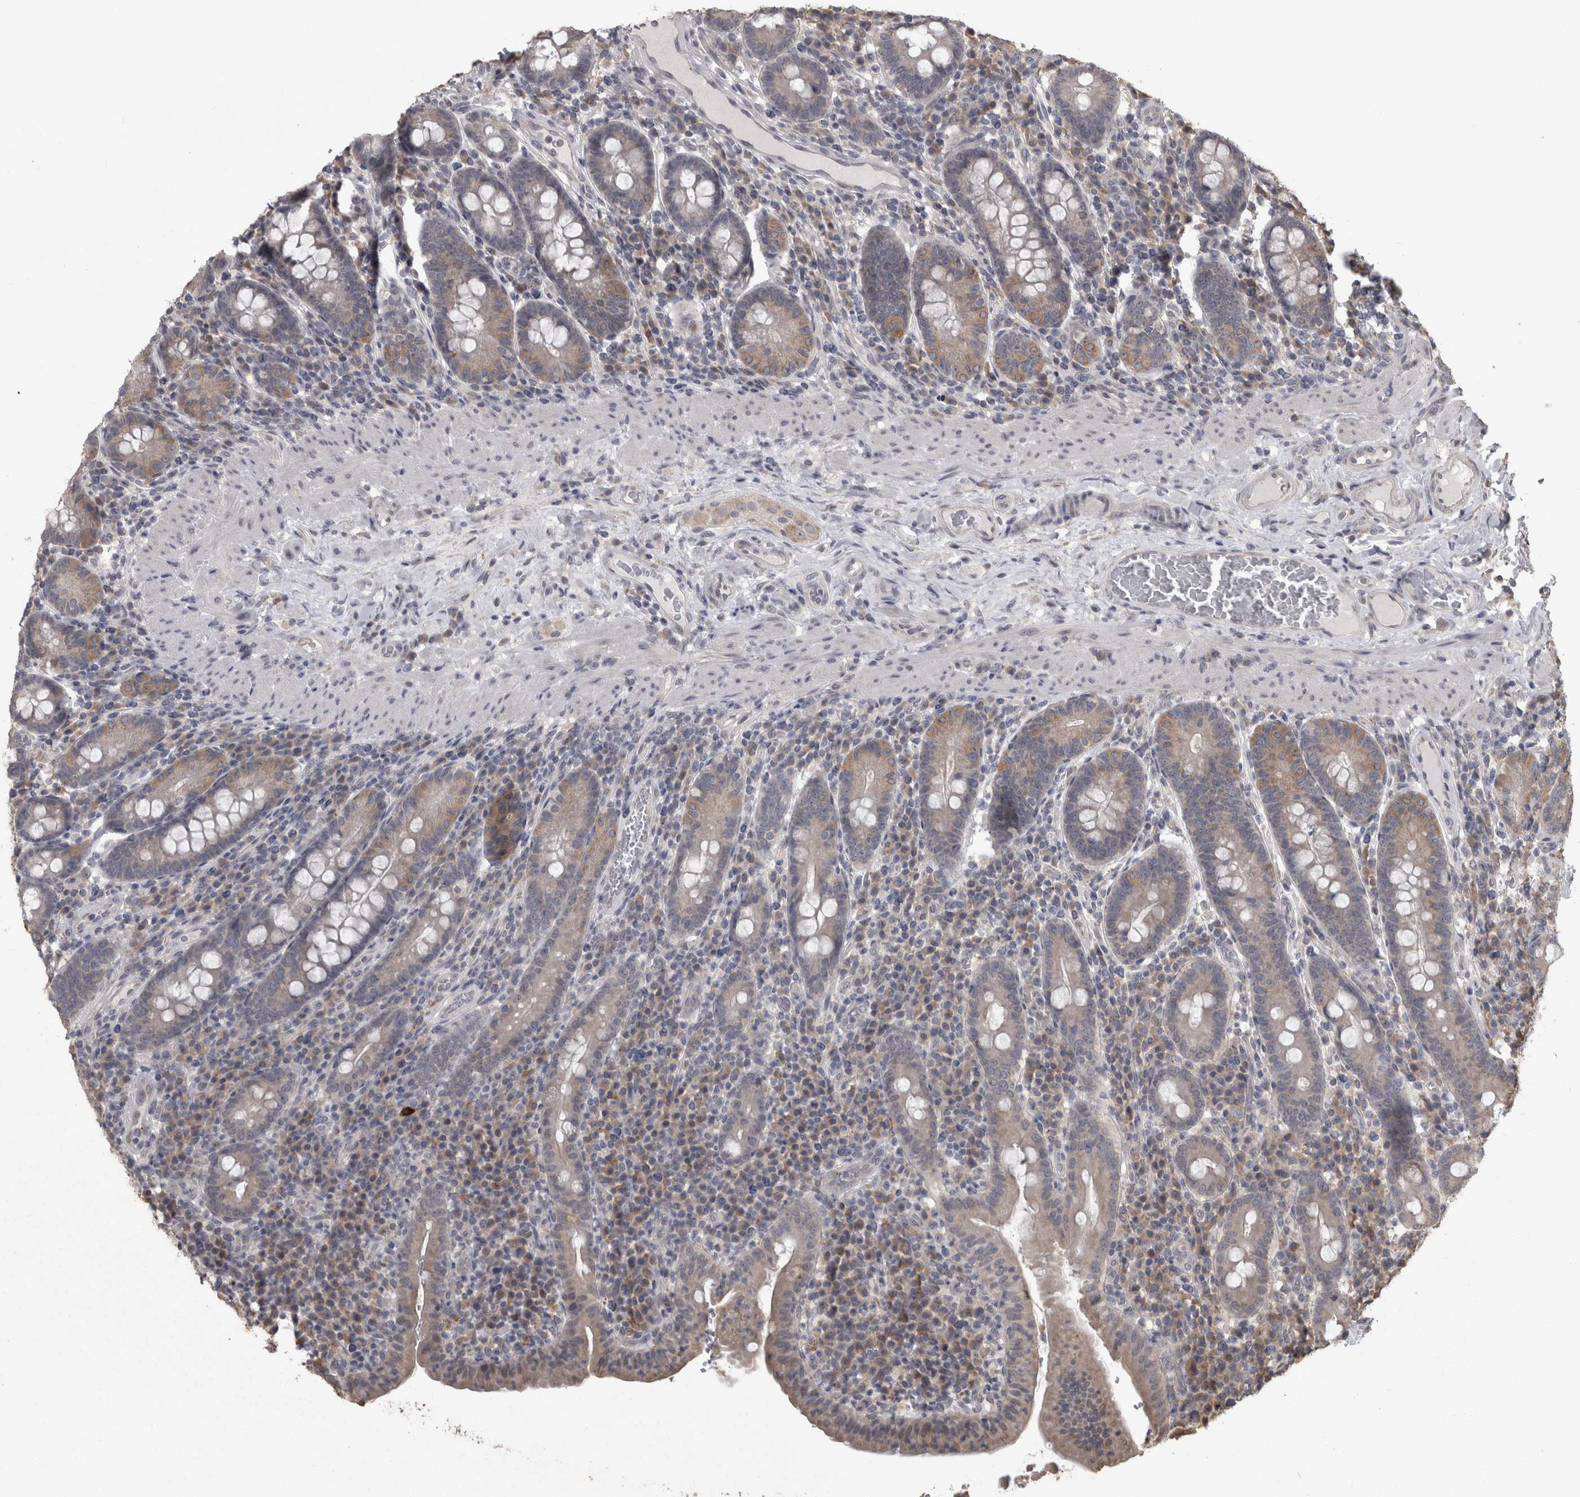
{"staining": {"intensity": "weak", "quantity": "25%-75%", "location": "cytoplasmic/membranous"}, "tissue": "duodenum", "cell_type": "Glandular cells", "image_type": "normal", "snomed": [{"axis": "morphology", "description": "Normal tissue, NOS"}, {"axis": "morphology", "description": "Adenocarcinoma, NOS"}, {"axis": "topography", "description": "Pancreas"}, {"axis": "topography", "description": "Duodenum"}], "caption": "IHC (DAB) staining of benign human duodenum displays weak cytoplasmic/membranous protein expression in approximately 25%-75% of glandular cells. Immunohistochemistry stains the protein in brown and the nuclei are stained blue.", "gene": "RAB29", "patient": {"sex": "male", "age": 50}}